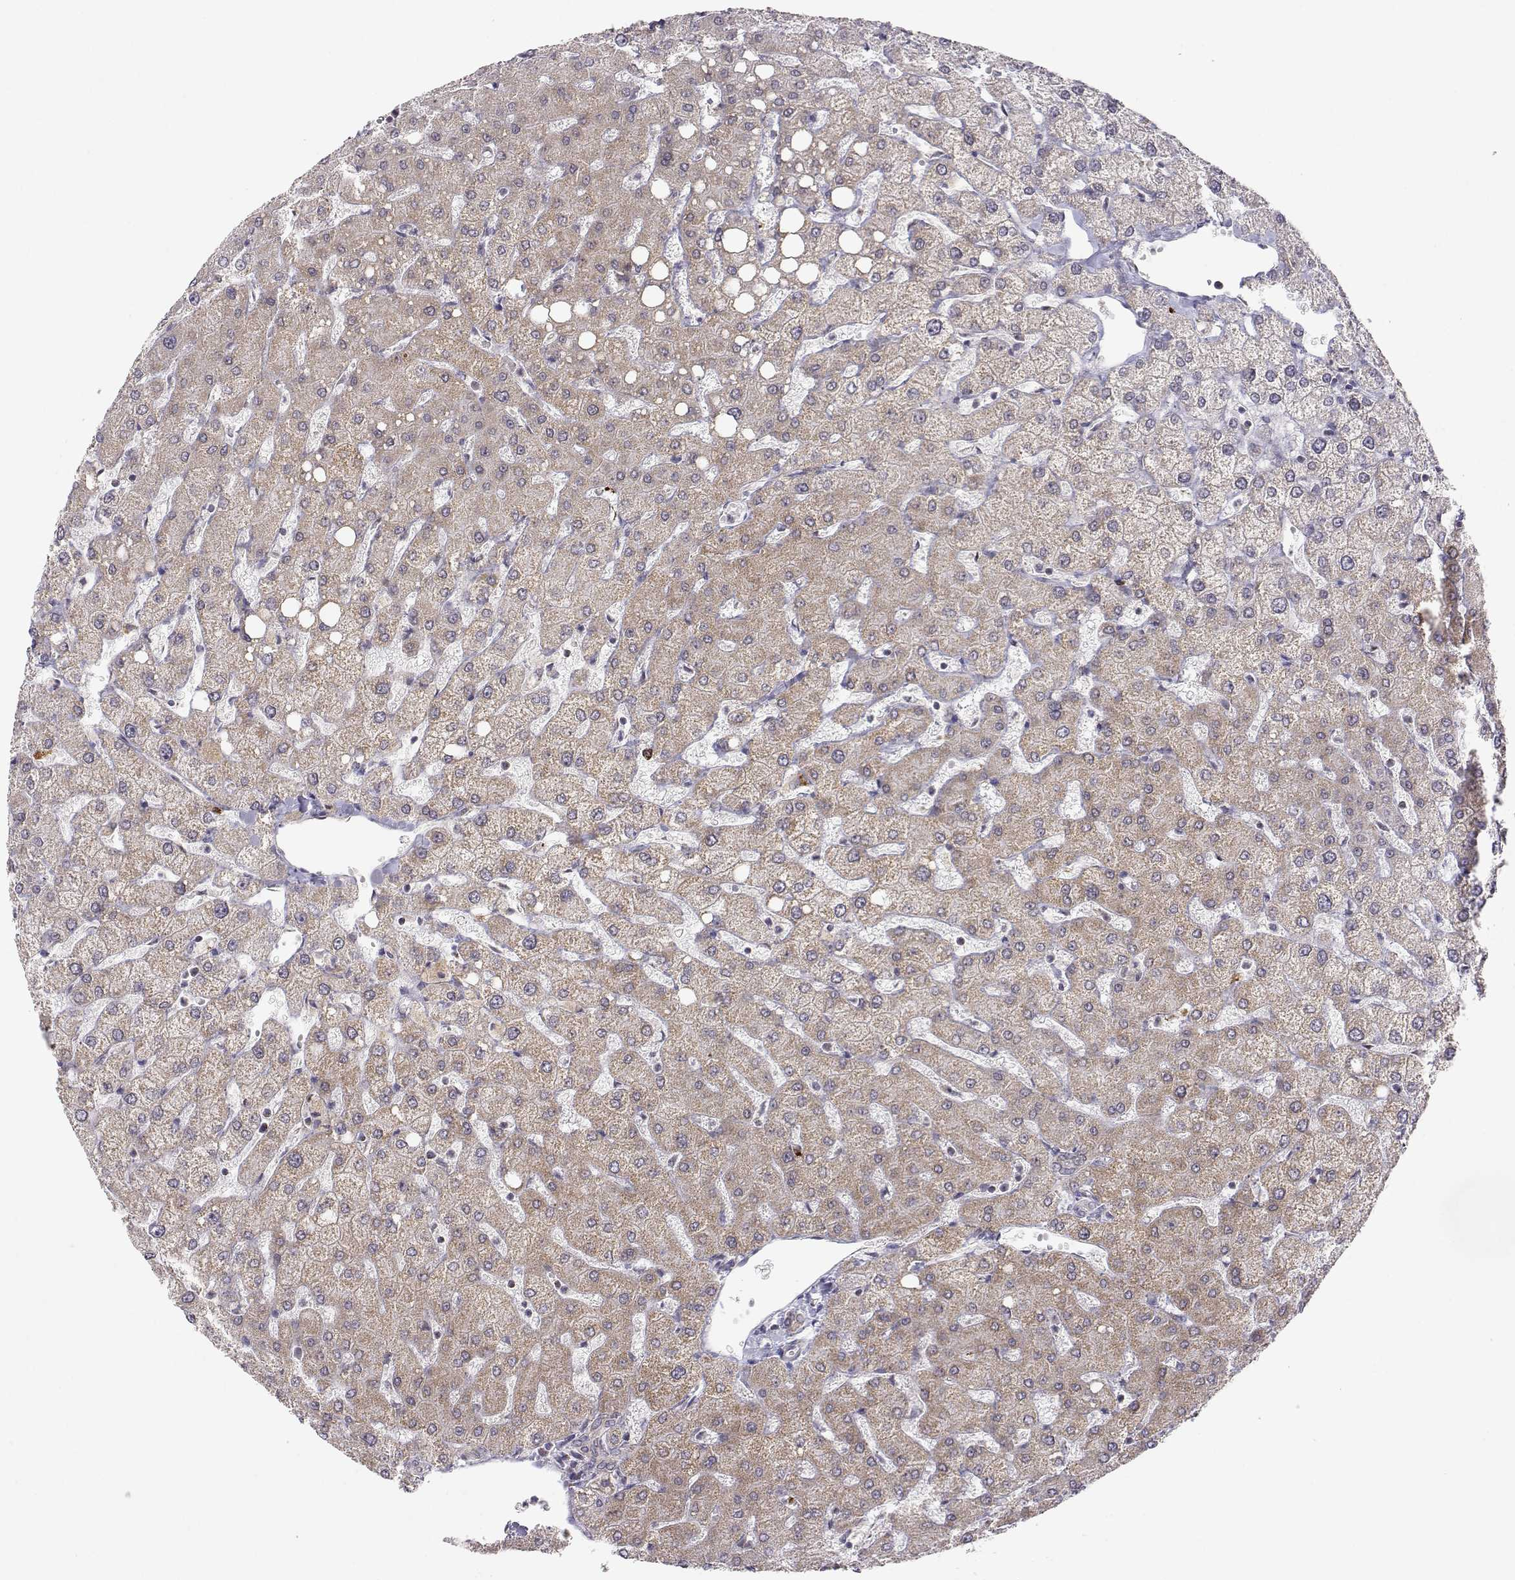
{"staining": {"intensity": "negative", "quantity": "none", "location": "none"}, "tissue": "liver", "cell_type": "Cholangiocytes", "image_type": "normal", "snomed": [{"axis": "morphology", "description": "Normal tissue, NOS"}, {"axis": "topography", "description": "Liver"}], "caption": "A high-resolution photomicrograph shows immunohistochemistry staining of unremarkable liver, which reveals no significant positivity in cholangiocytes. (IHC, brightfield microscopy, high magnification).", "gene": "EXOG", "patient": {"sex": "female", "age": 54}}